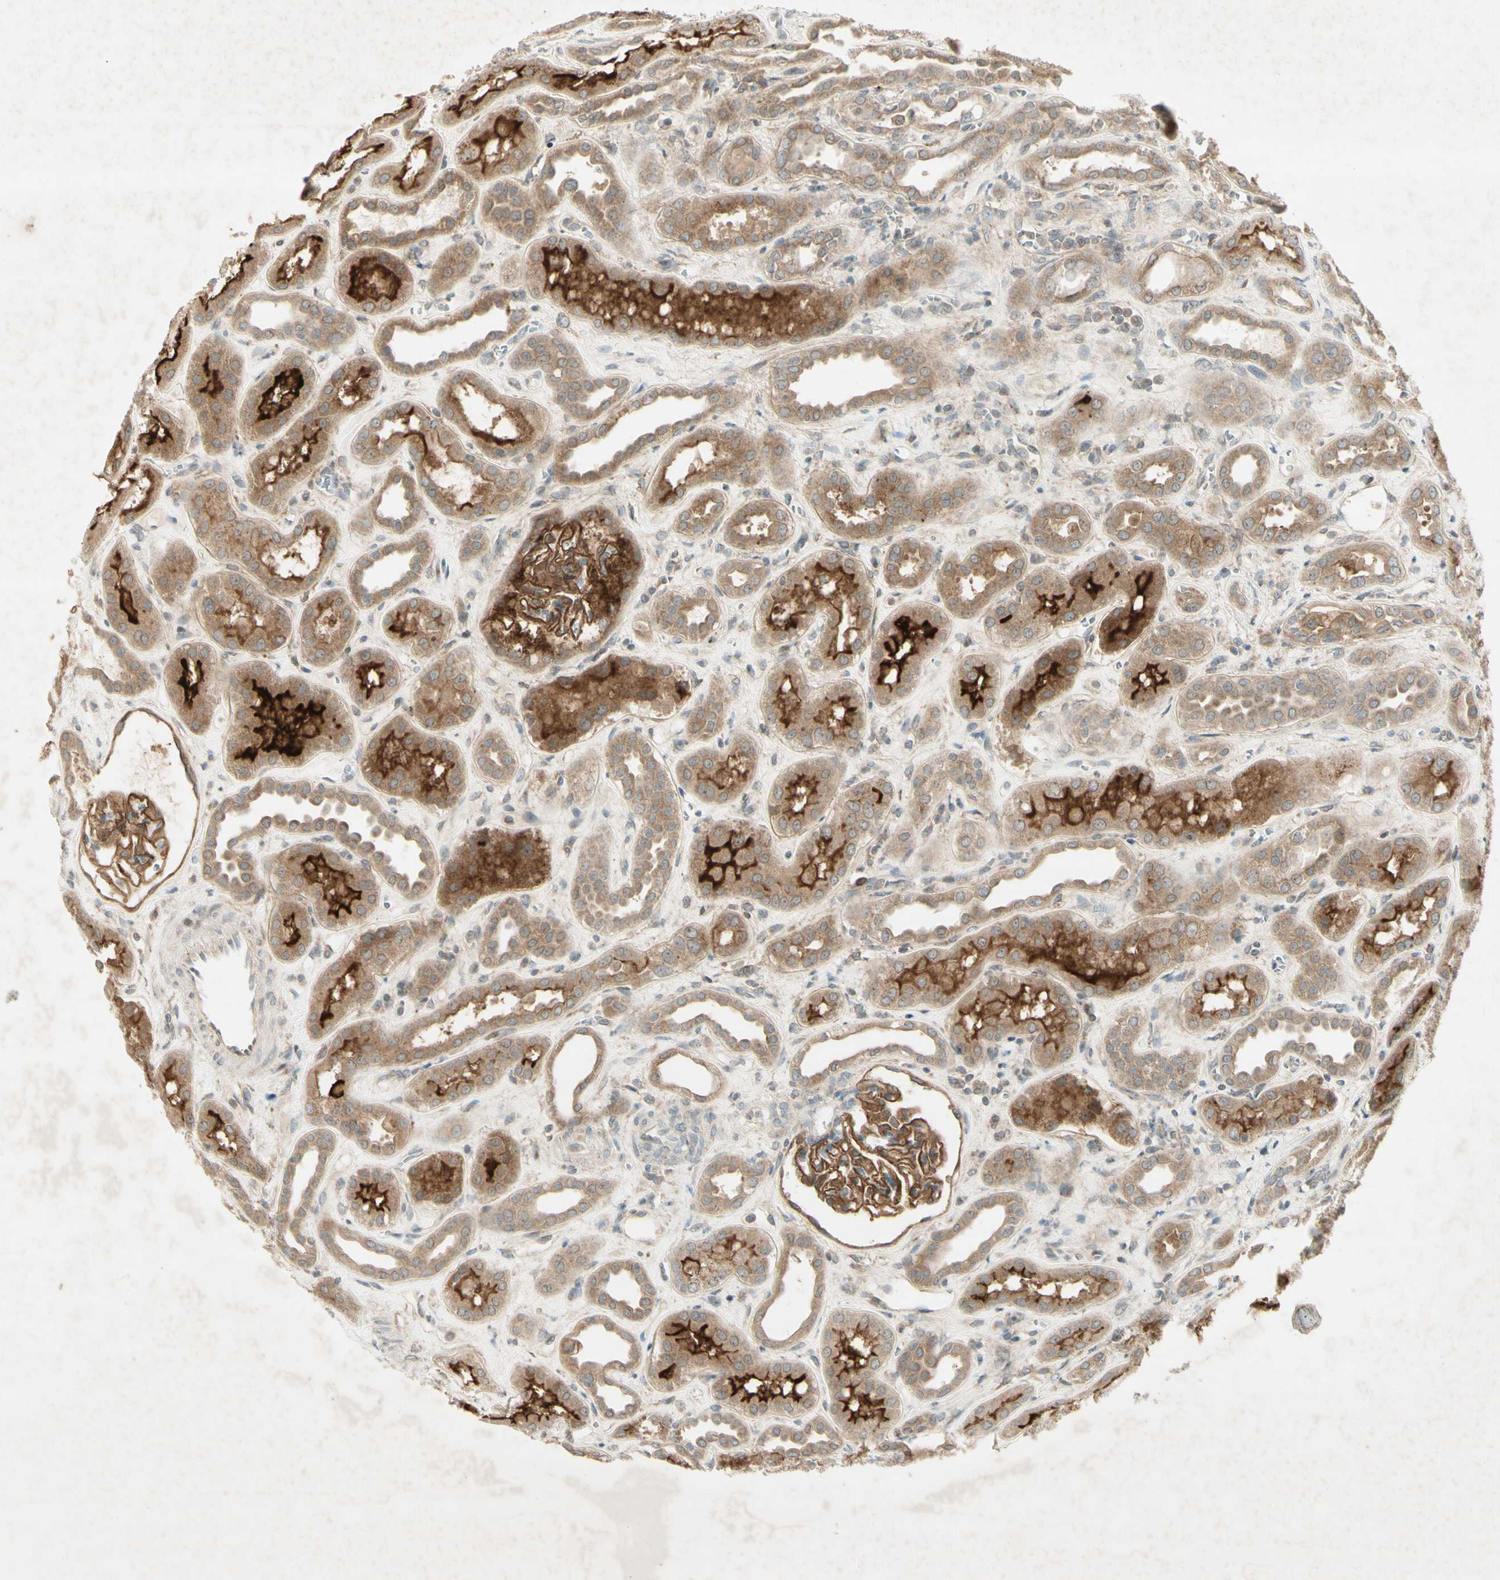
{"staining": {"intensity": "moderate", "quantity": ">75%", "location": "cytoplasmic/membranous"}, "tissue": "kidney", "cell_type": "Cells in glomeruli", "image_type": "normal", "snomed": [{"axis": "morphology", "description": "Normal tissue, NOS"}, {"axis": "topography", "description": "Kidney"}], "caption": "Brown immunohistochemical staining in benign kidney reveals moderate cytoplasmic/membranous expression in about >75% of cells in glomeruli.", "gene": "ETF1", "patient": {"sex": "male", "age": 59}}